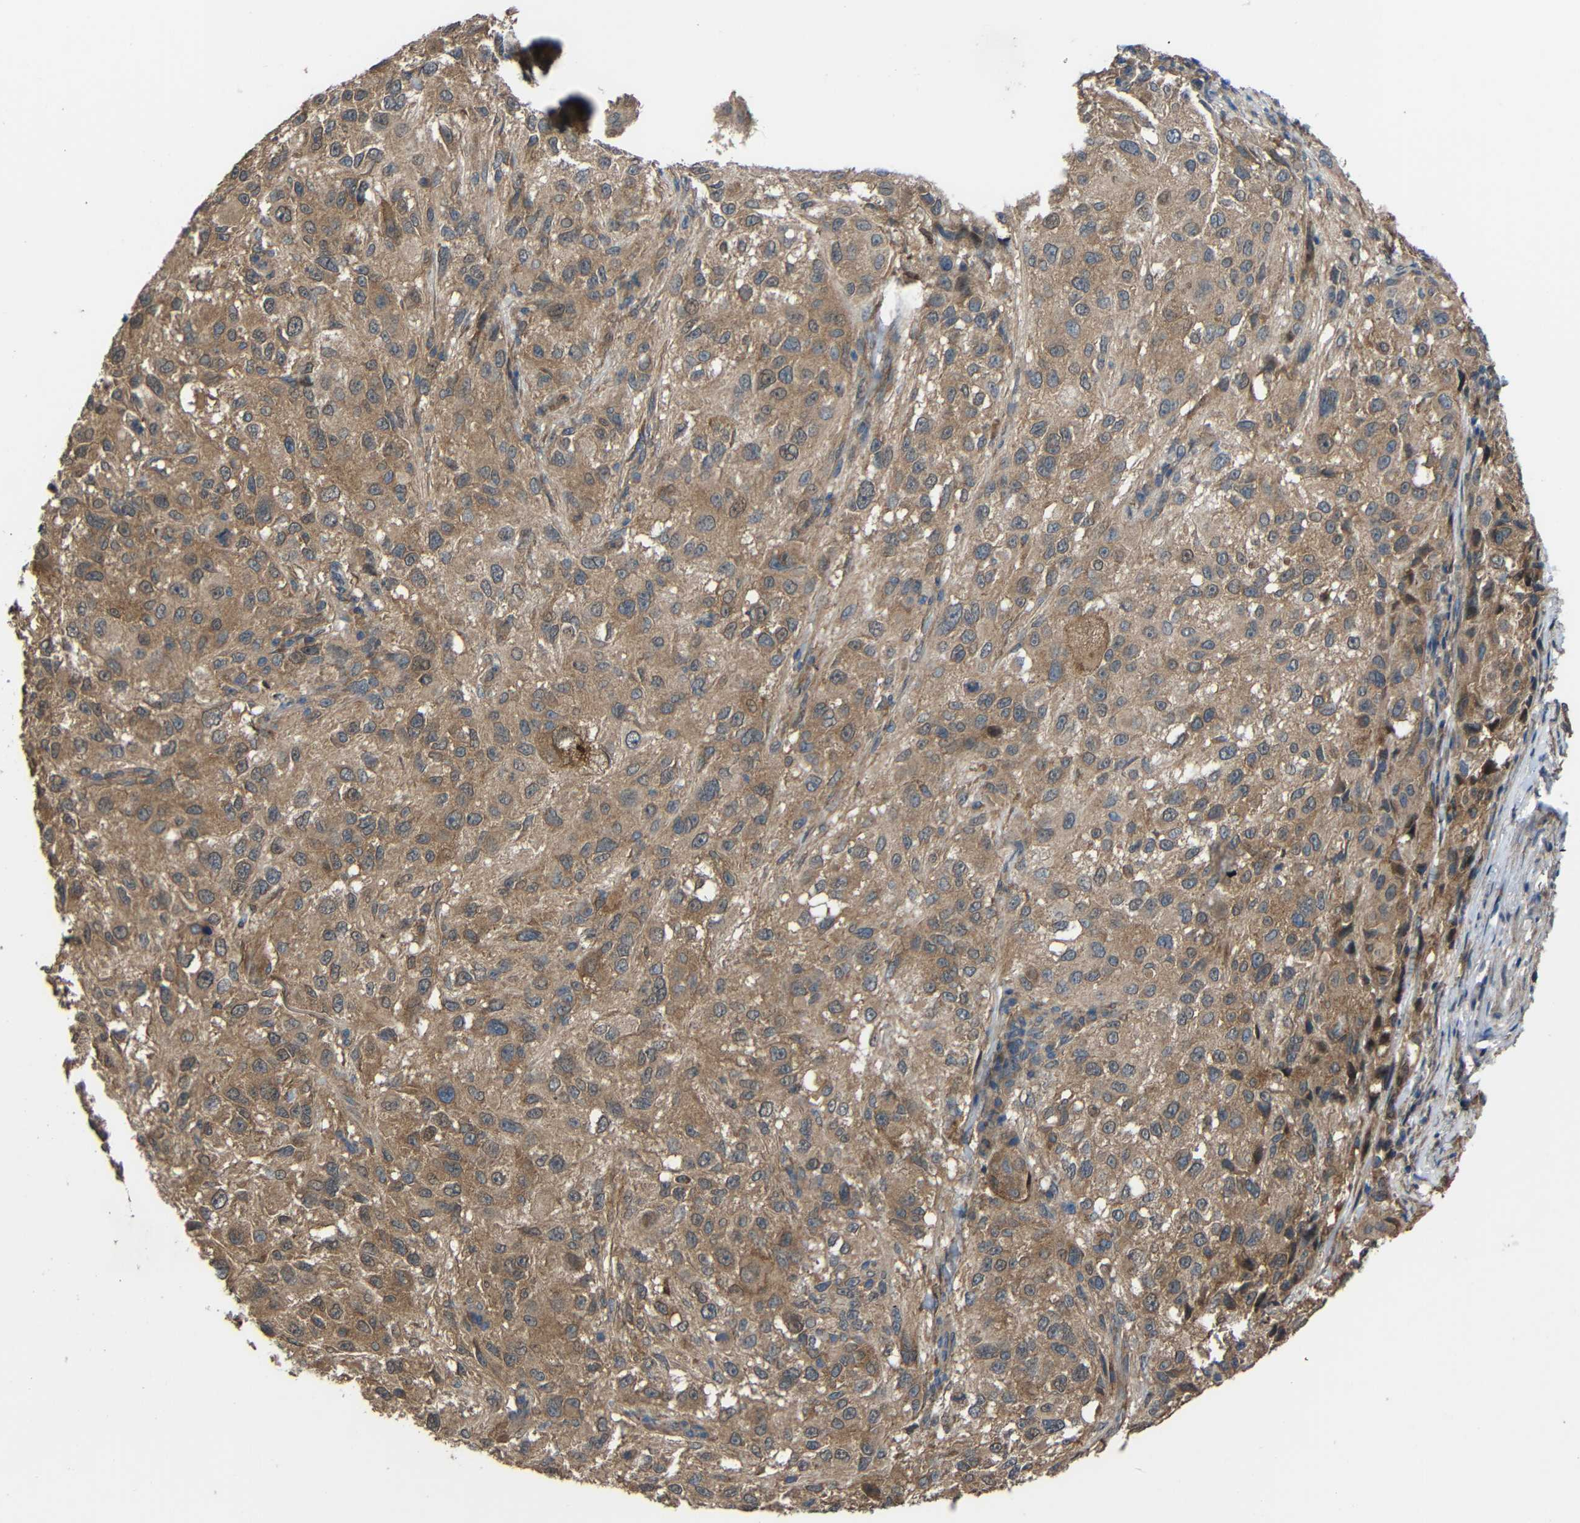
{"staining": {"intensity": "moderate", "quantity": ">75%", "location": "cytoplasmic/membranous"}, "tissue": "melanoma", "cell_type": "Tumor cells", "image_type": "cancer", "snomed": [{"axis": "morphology", "description": "Necrosis, NOS"}, {"axis": "morphology", "description": "Malignant melanoma, NOS"}, {"axis": "topography", "description": "Skin"}], "caption": "Immunohistochemistry (IHC) (DAB) staining of melanoma demonstrates moderate cytoplasmic/membranous protein positivity in about >75% of tumor cells.", "gene": "CHST9", "patient": {"sex": "female", "age": 87}}